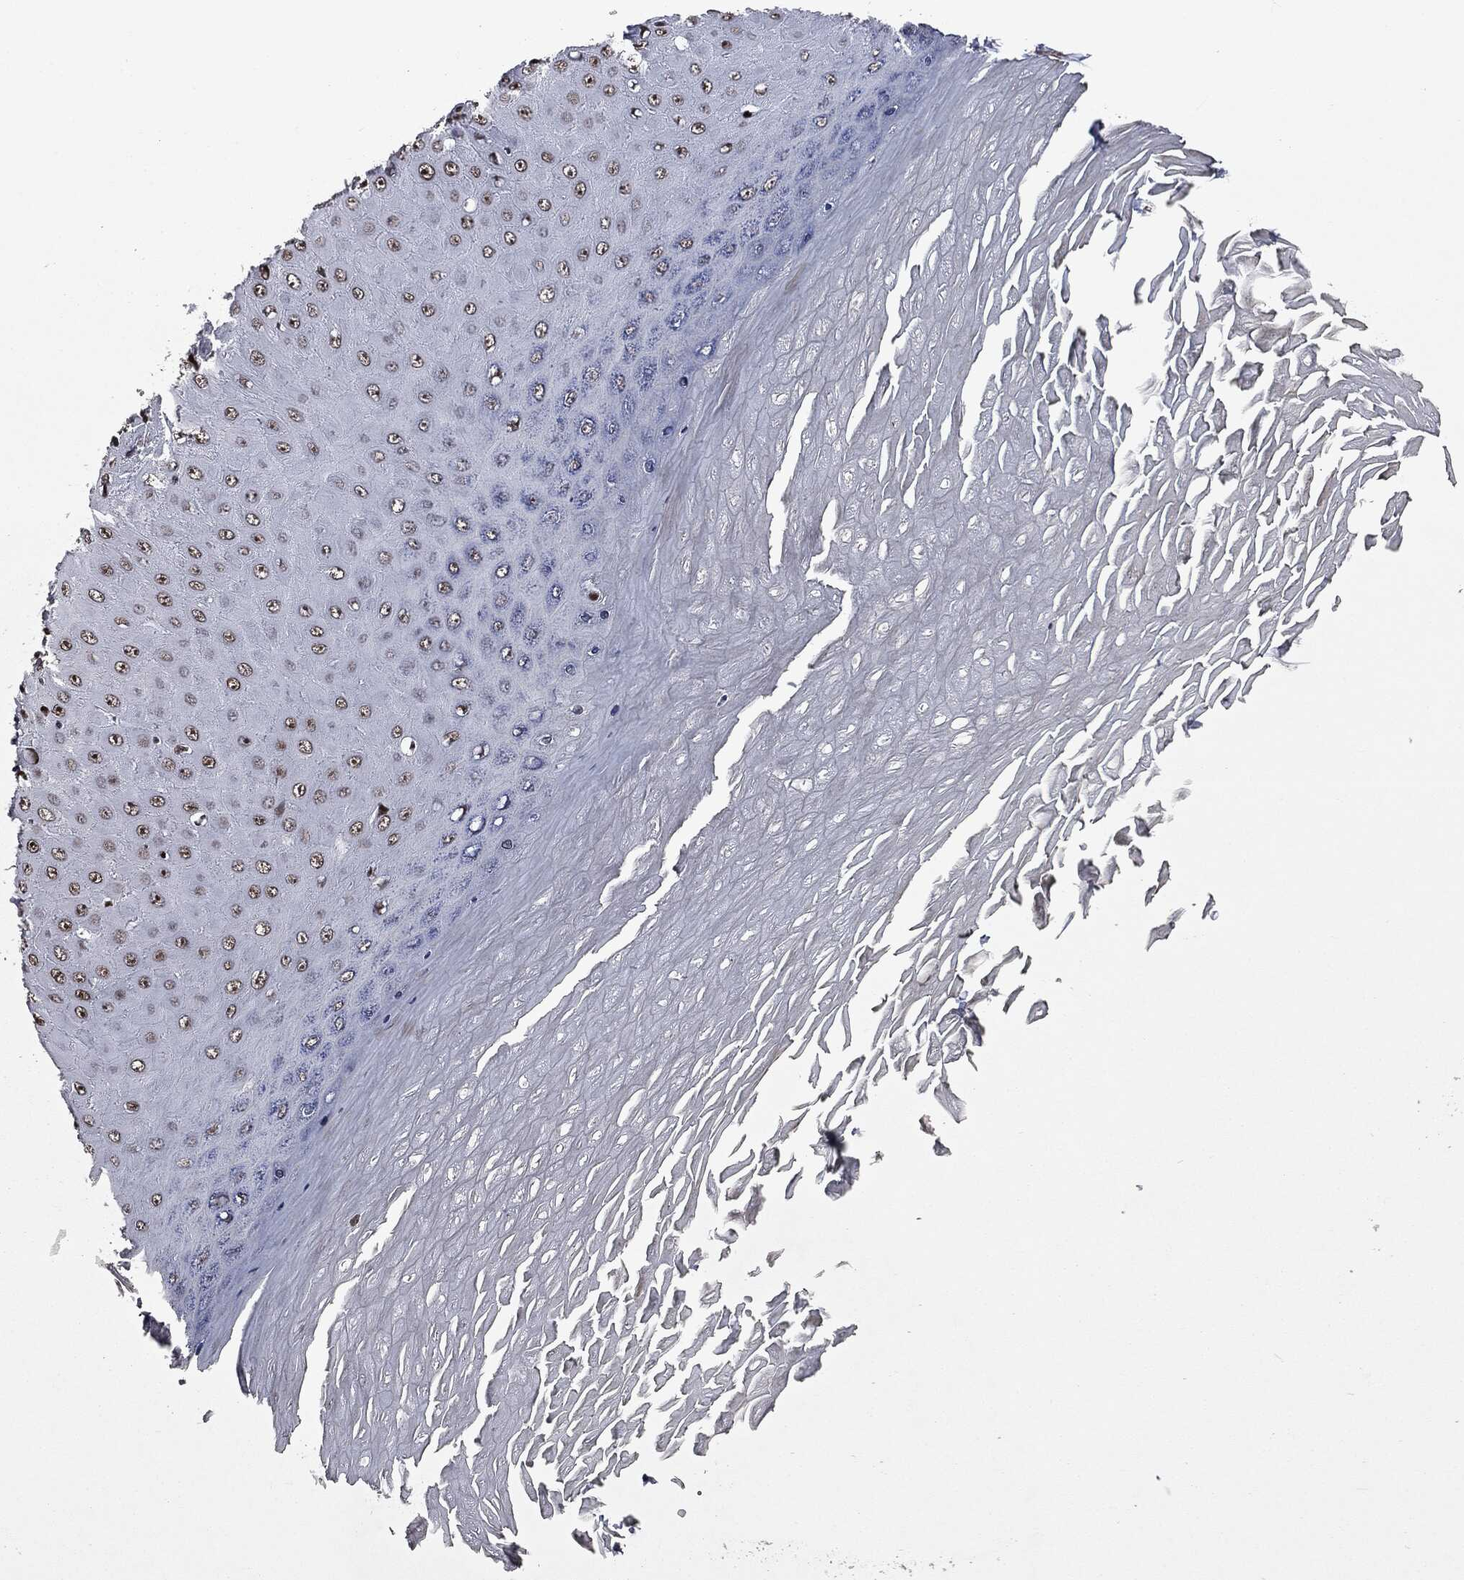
{"staining": {"intensity": "moderate", "quantity": ">75%", "location": "nuclear"}, "tissue": "skin cancer", "cell_type": "Tumor cells", "image_type": "cancer", "snomed": [{"axis": "morphology", "description": "Inflammation, NOS"}, {"axis": "morphology", "description": "Squamous cell carcinoma, NOS"}, {"axis": "topography", "description": "Skin"}], "caption": "A high-resolution histopathology image shows IHC staining of squamous cell carcinoma (skin), which reveals moderate nuclear staining in approximately >75% of tumor cells. (Brightfield microscopy of DAB IHC at high magnification).", "gene": "MSH2", "patient": {"sex": "male", "age": 70}}